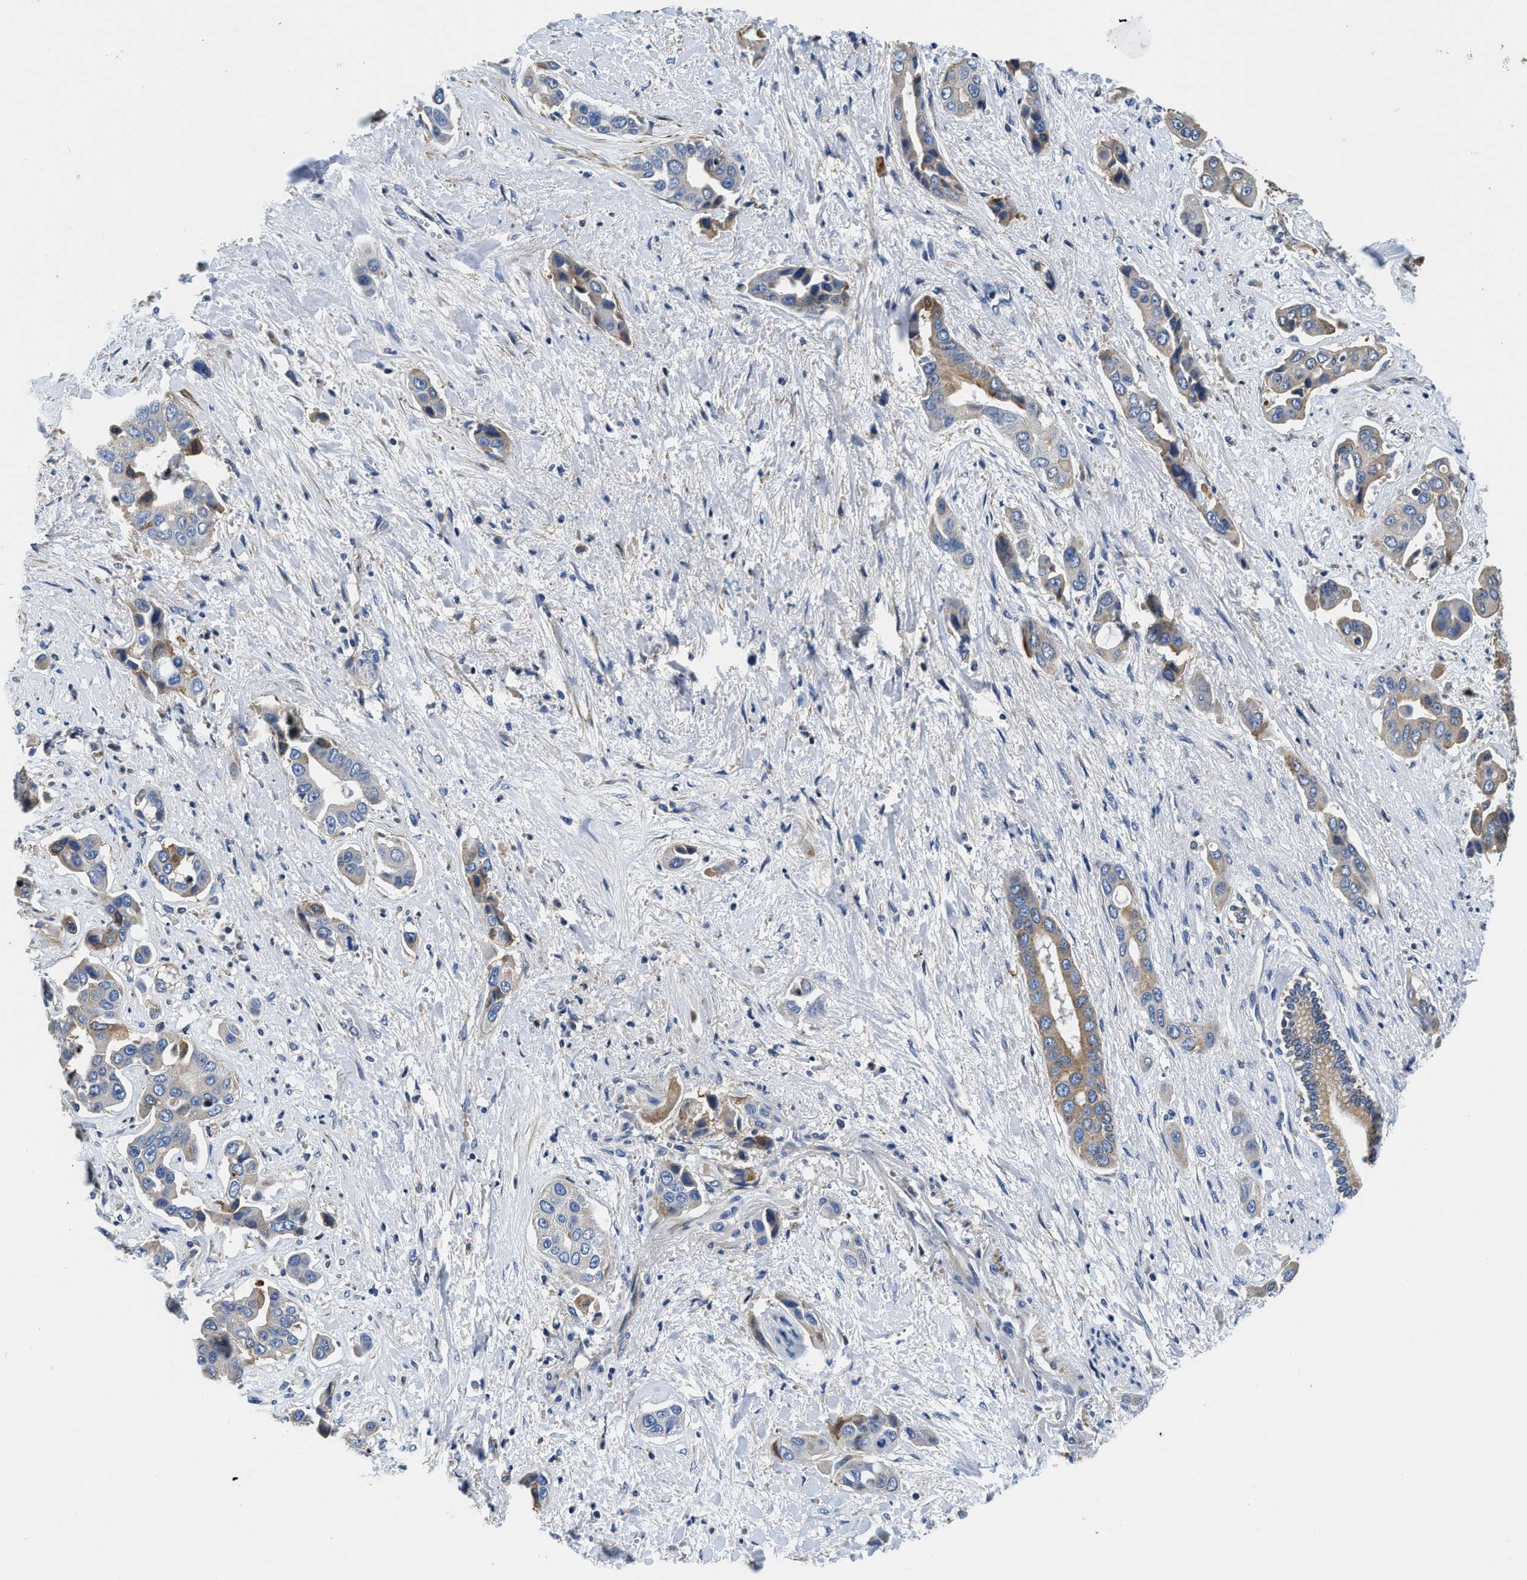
{"staining": {"intensity": "weak", "quantity": ">75%", "location": "cytoplasmic/membranous"}, "tissue": "liver cancer", "cell_type": "Tumor cells", "image_type": "cancer", "snomed": [{"axis": "morphology", "description": "Cholangiocarcinoma"}, {"axis": "topography", "description": "Liver"}], "caption": "Liver cancer was stained to show a protein in brown. There is low levels of weak cytoplasmic/membranous expression in about >75% of tumor cells.", "gene": "STAT2", "patient": {"sex": "female", "age": 52}}